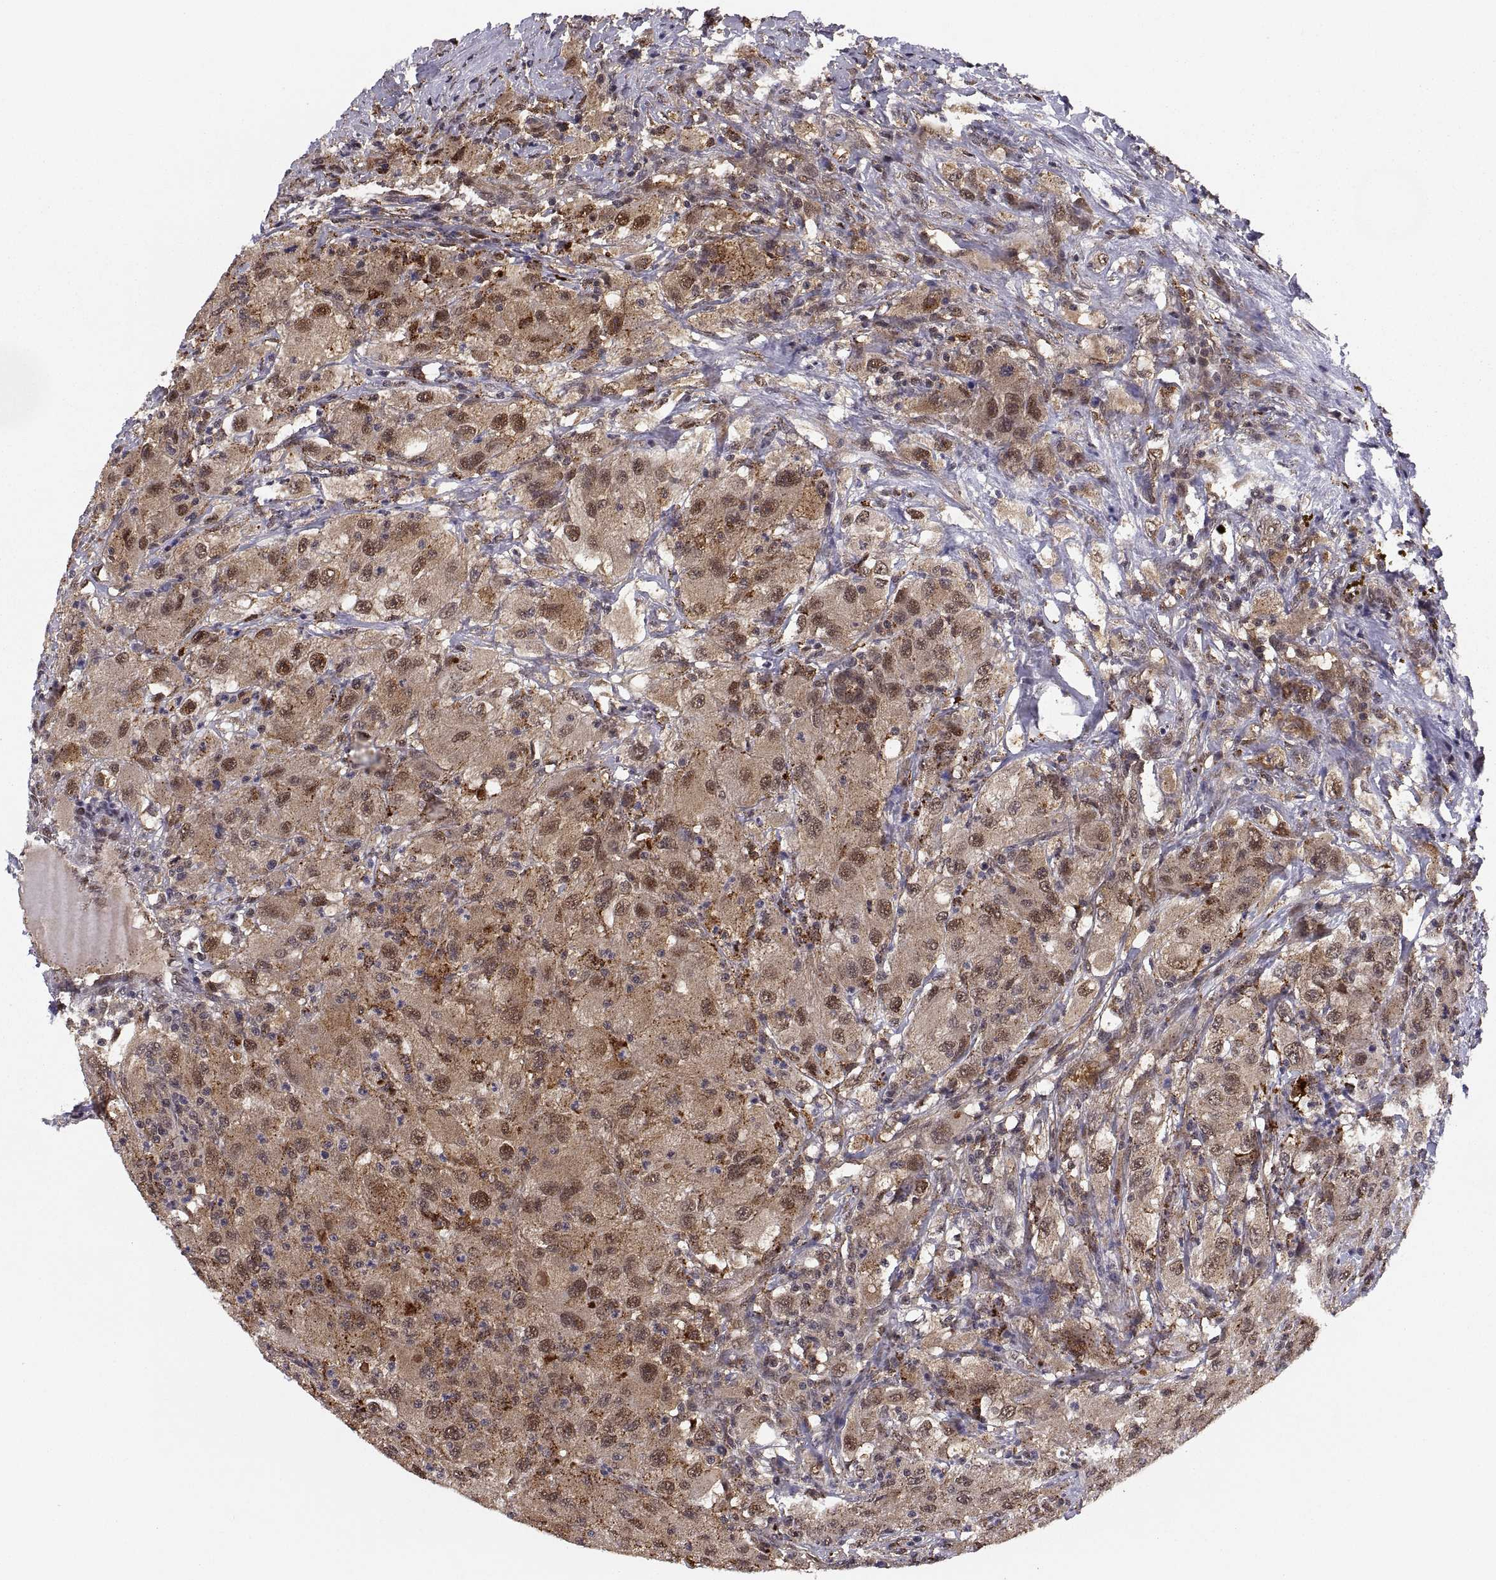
{"staining": {"intensity": "moderate", "quantity": ">75%", "location": "cytoplasmic/membranous,nuclear"}, "tissue": "renal cancer", "cell_type": "Tumor cells", "image_type": "cancer", "snomed": [{"axis": "morphology", "description": "Adenocarcinoma, NOS"}, {"axis": "topography", "description": "Kidney"}], "caption": "Adenocarcinoma (renal) tissue shows moderate cytoplasmic/membranous and nuclear staining in approximately >75% of tumor cells", "gene": "PSMC2", "patient": {"sex": "female", "age": 67}}